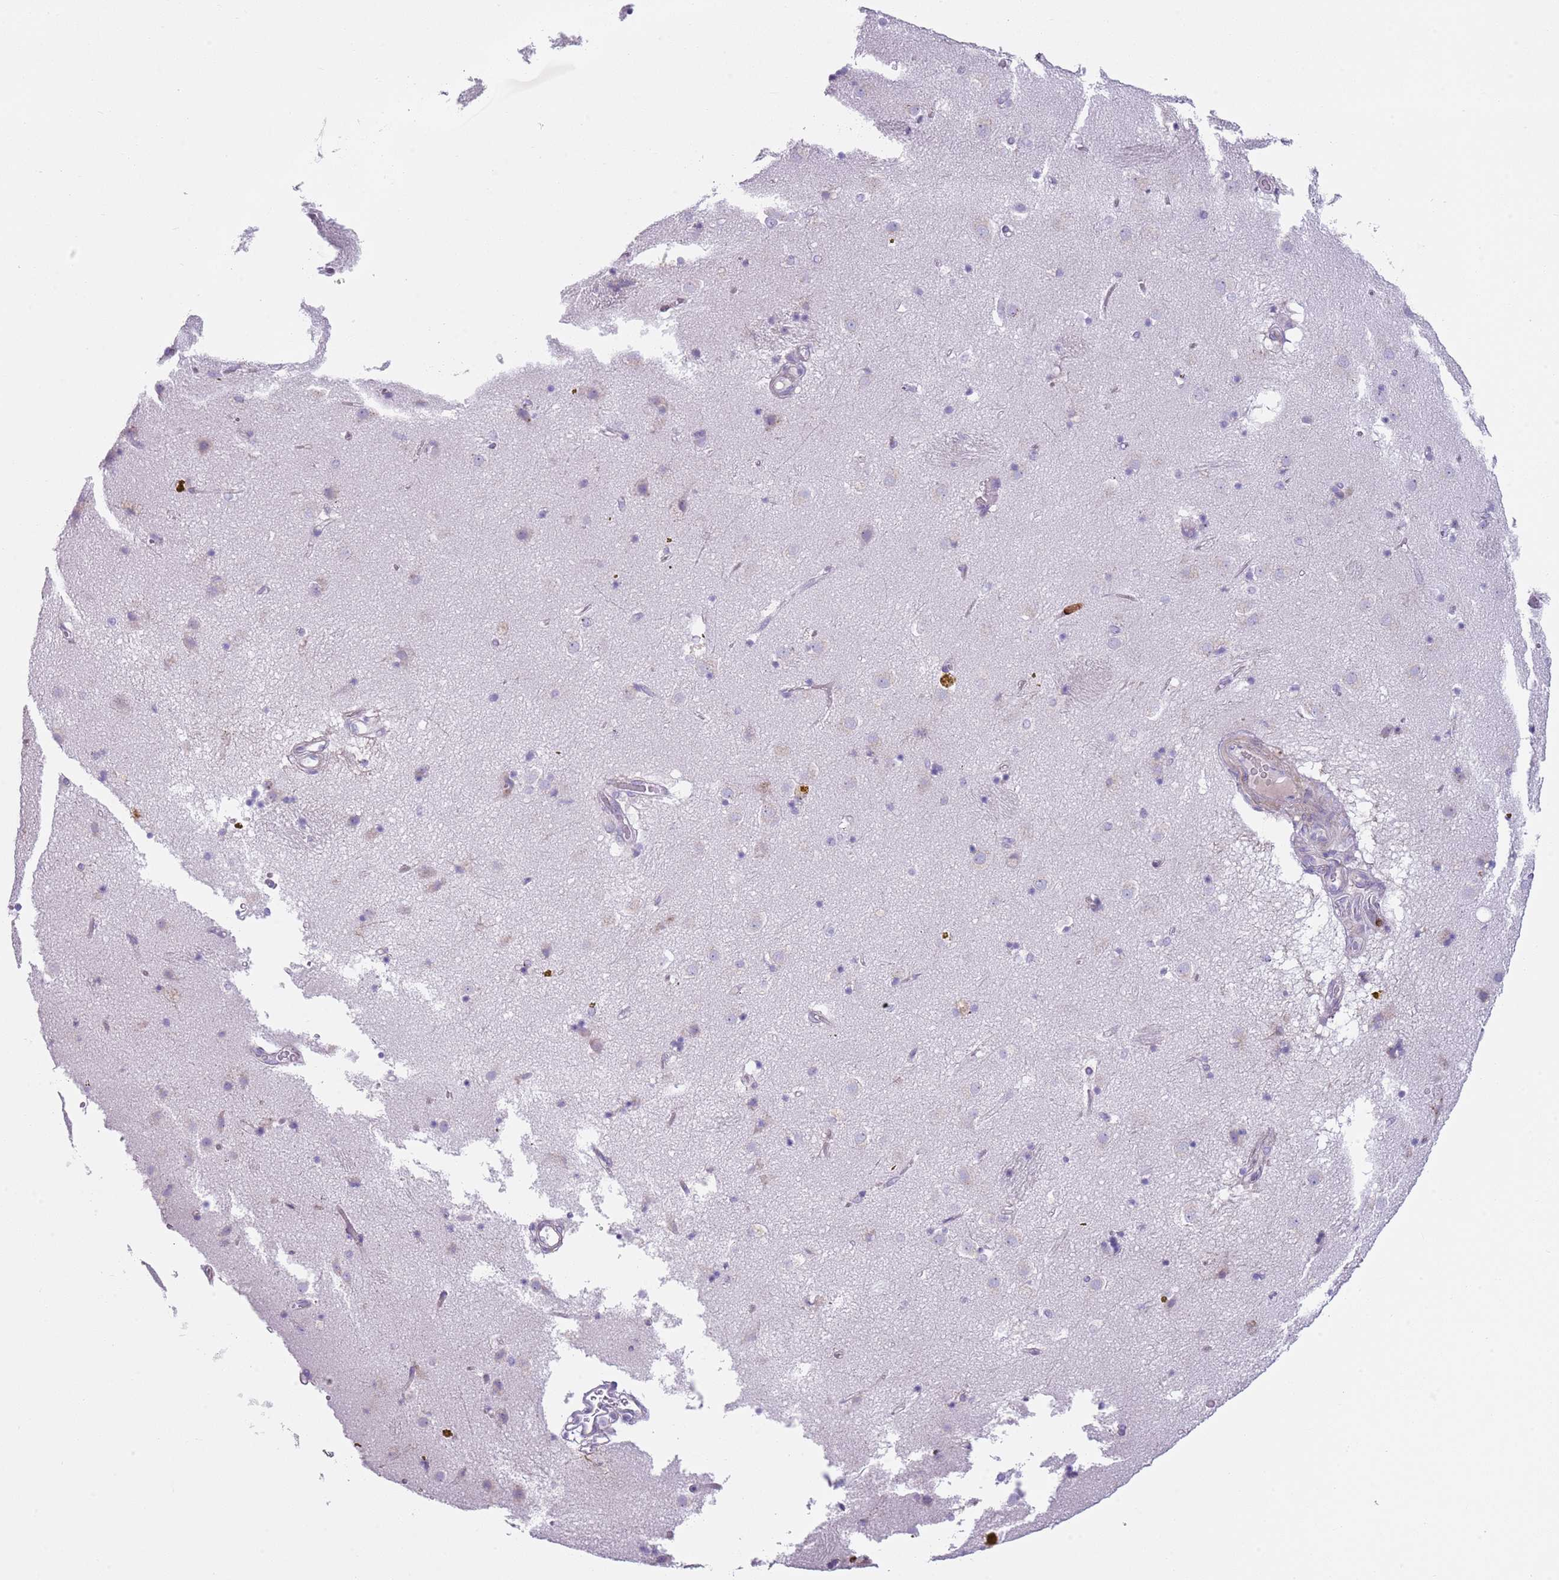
{"staining": {"intensity": "negative", "quantity": "none", "location": "none"}, "tissue": "caudate", "cell_type": "Glial cells", "image_type": "normal", "snomed": [{"axis": "morphology", "description": "Normal tissue, NOS"}, {"axis": "topography", "description": "Lateral ventricle wall"}], "caption": "This is an immunohistochemistry photomicrograph of unremarkable human caudate. There is no positivity in glial cells.", "gene": "CD177", "patient": {"sex": "male", "age": 70}}